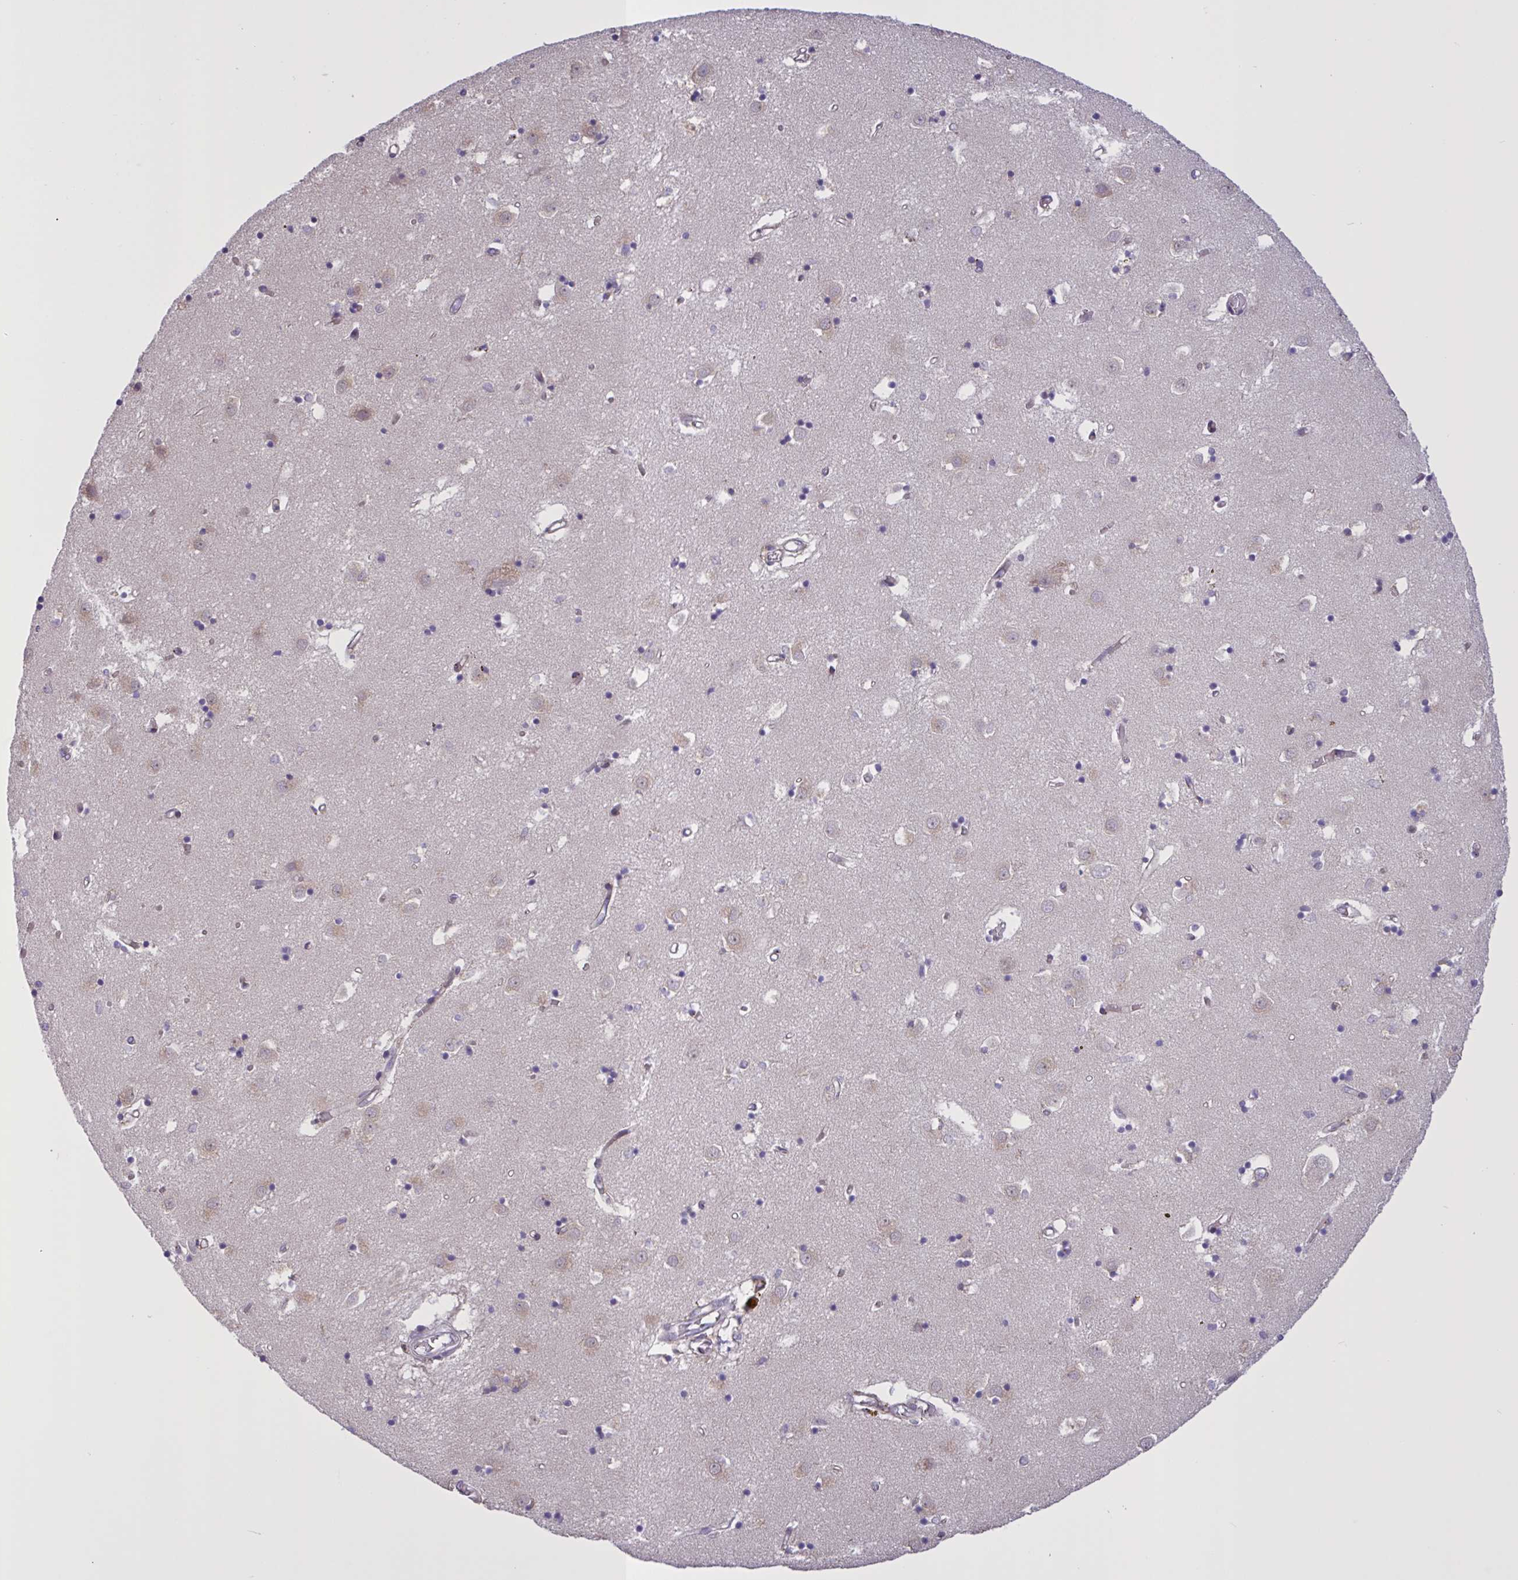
{"staining": {"intensity": "negative", "quantity": "none", "location": "none"}, "tissue": "caudate", "cell_type": "Glial cells", "image_type": "normal", "snomed": [{"axis": "morphology", "description": "Normal tissue, NOS"}, {"axis": "topography", "description": "Lateral ventricle wall"}], "caption": "High magnification brightfield microscopy of normal caudate stained with DAB (3,3'-diaminobenzidine) (brown) and counterstained with hematoxylin (blue): glial cells show no significant expression. (Stains: DAB immunohistochemistry with hematoxylin counter stain, Microscopy: brightfield microscopy at high magnification).", "gene": "MRGPRX2", "patient": {"sex": "male", "age": 70}}